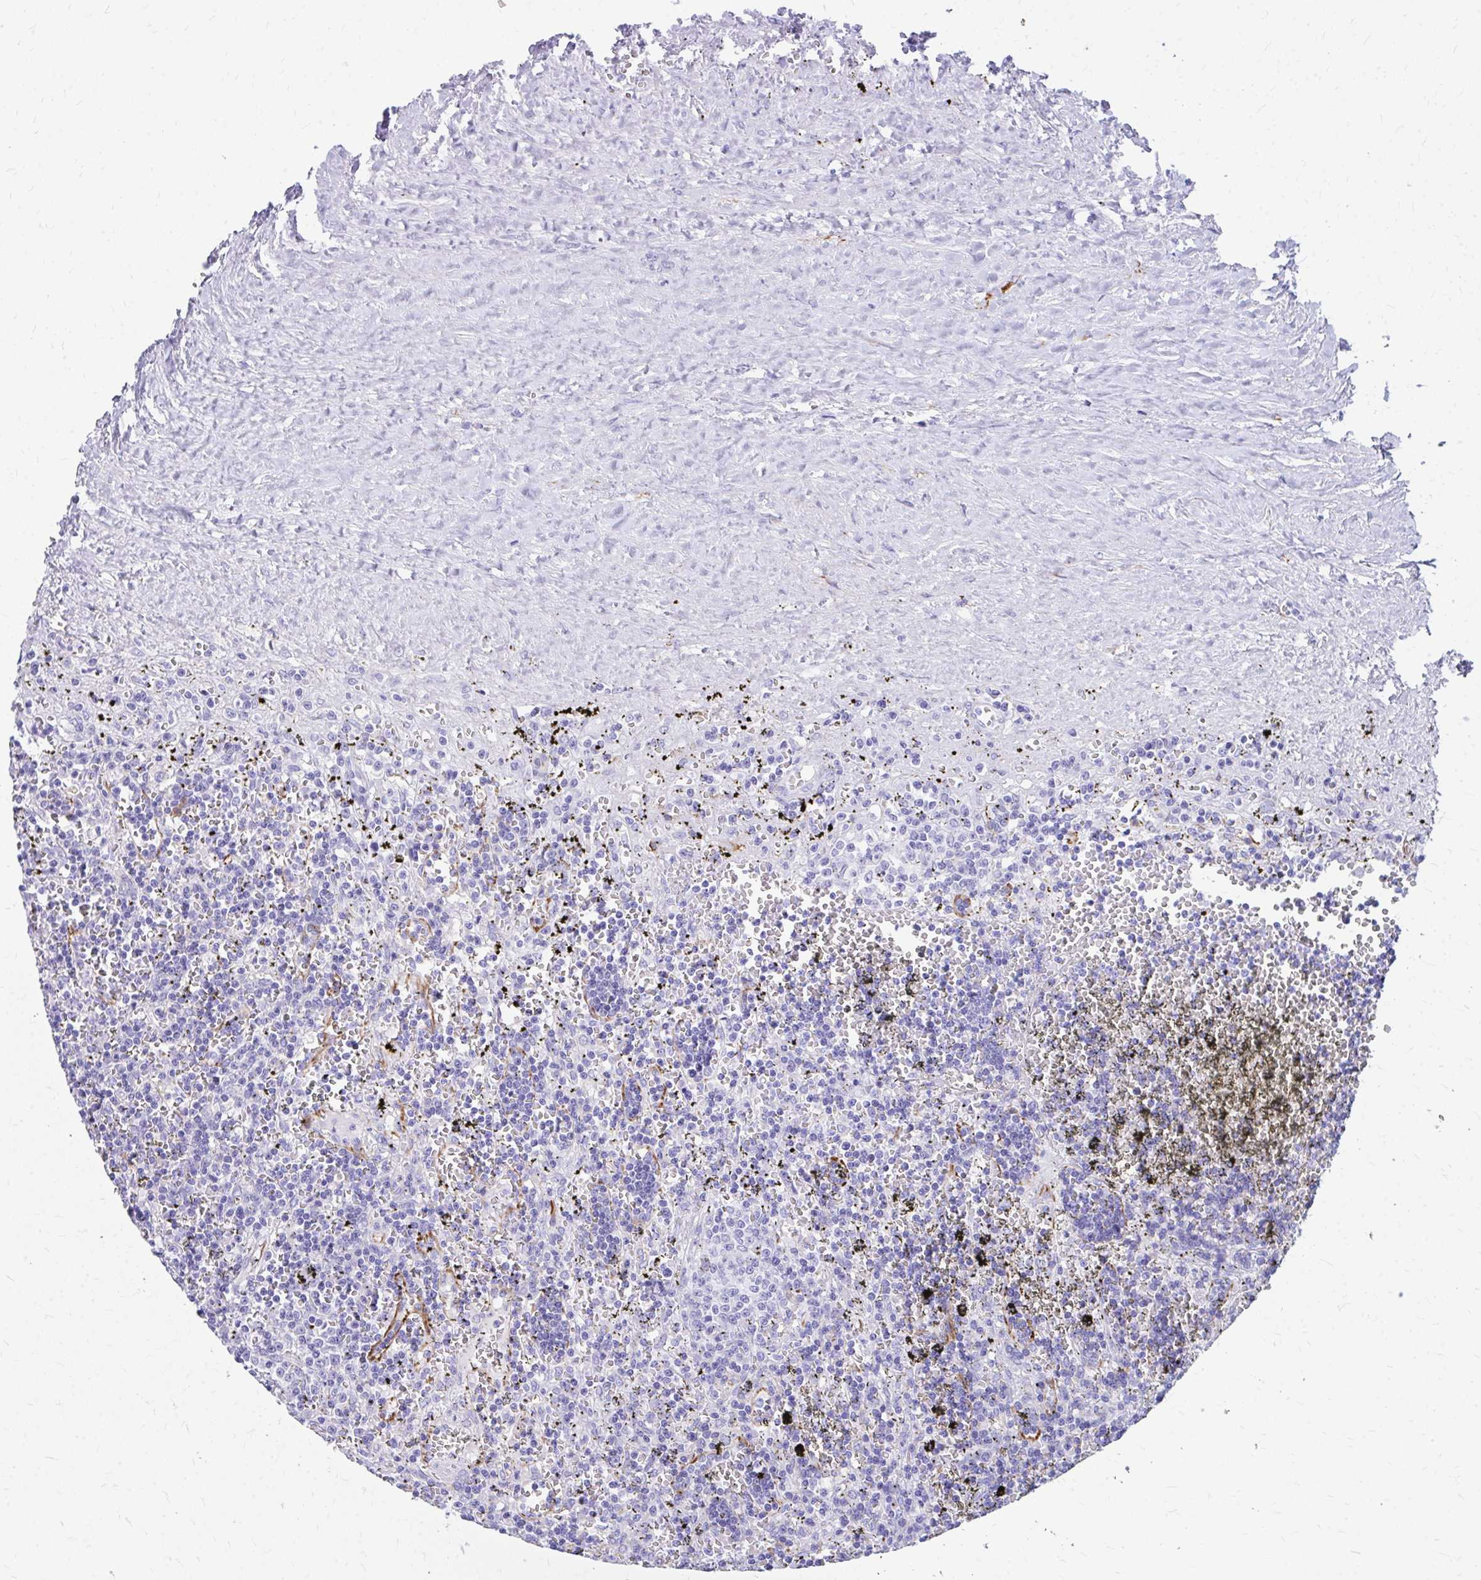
{"staining": {"intensity": "negative", "quantity": "none", "location": "none"}, "tissue": "lymphoma", "cell_type": "Tumor cells", "image_type": "cancer", "snomed": [{"axis": "morphology", "description": "Malignant lymphoma, non-Hodgkin's type, Low grade"}, {"axis": "topography", "description": "Spleen"}], "caption": "The immunohistochemistry (IHC) histopathology image has no significant staining in tumor cells of lymphoma tissue.", "gene": "ZNF699", "patient": {"sex": "male", "age": 60}}